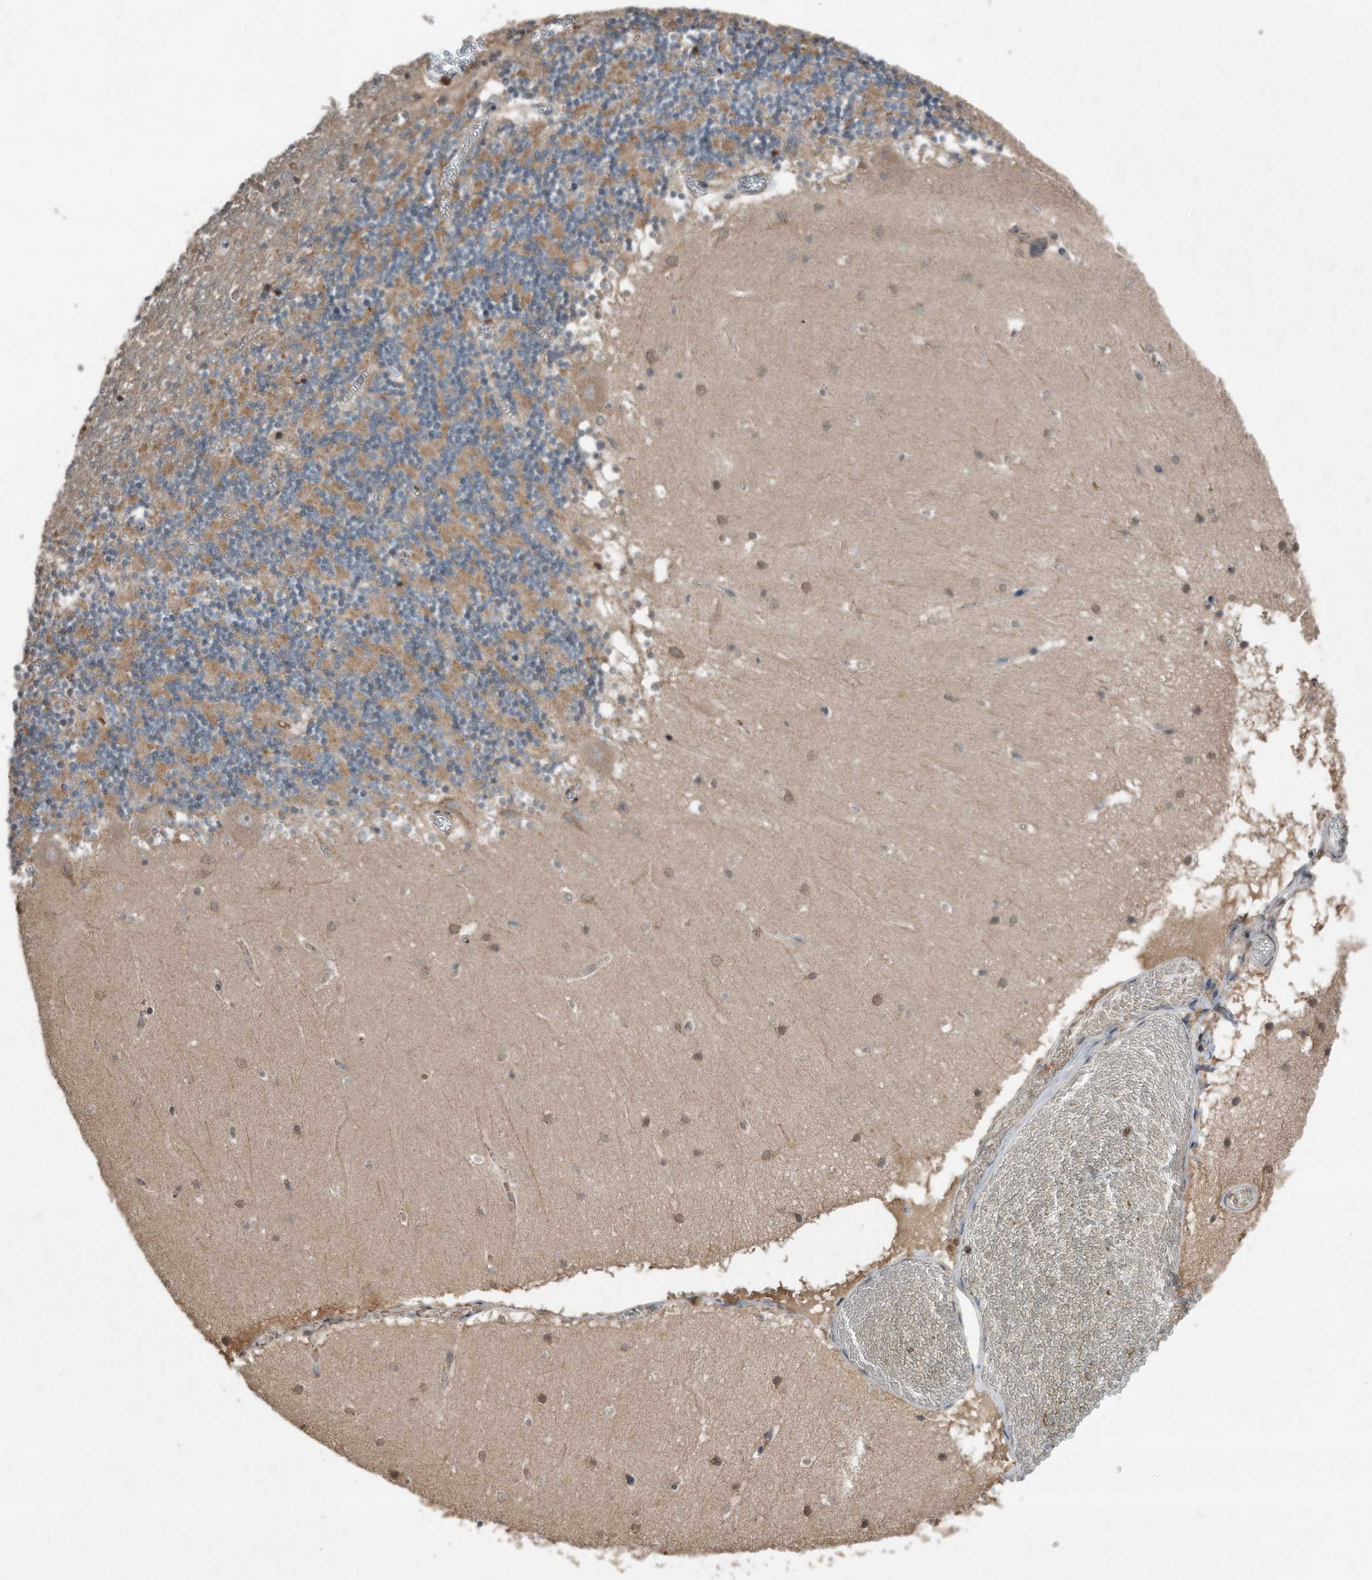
{"staining": {"intensity": "negative", "quantity": "none", "location": "none"}, "tissue": "cerebellum", "cell_type": "Cells in granular layer", "image_type": "normal", "snomed": [{"axis": "morphology", "description": "Normal tissue, NOS"}, {"axis": "topography", "description": "Cerebellum"}], "caption": "Image shows no significant protein staining in cells in granular layer of benign cerebellum. (DAB immunohistochemistry, high magnification).", "gene": "SDHA", "patient": {"sex": "female", "age": 28}}